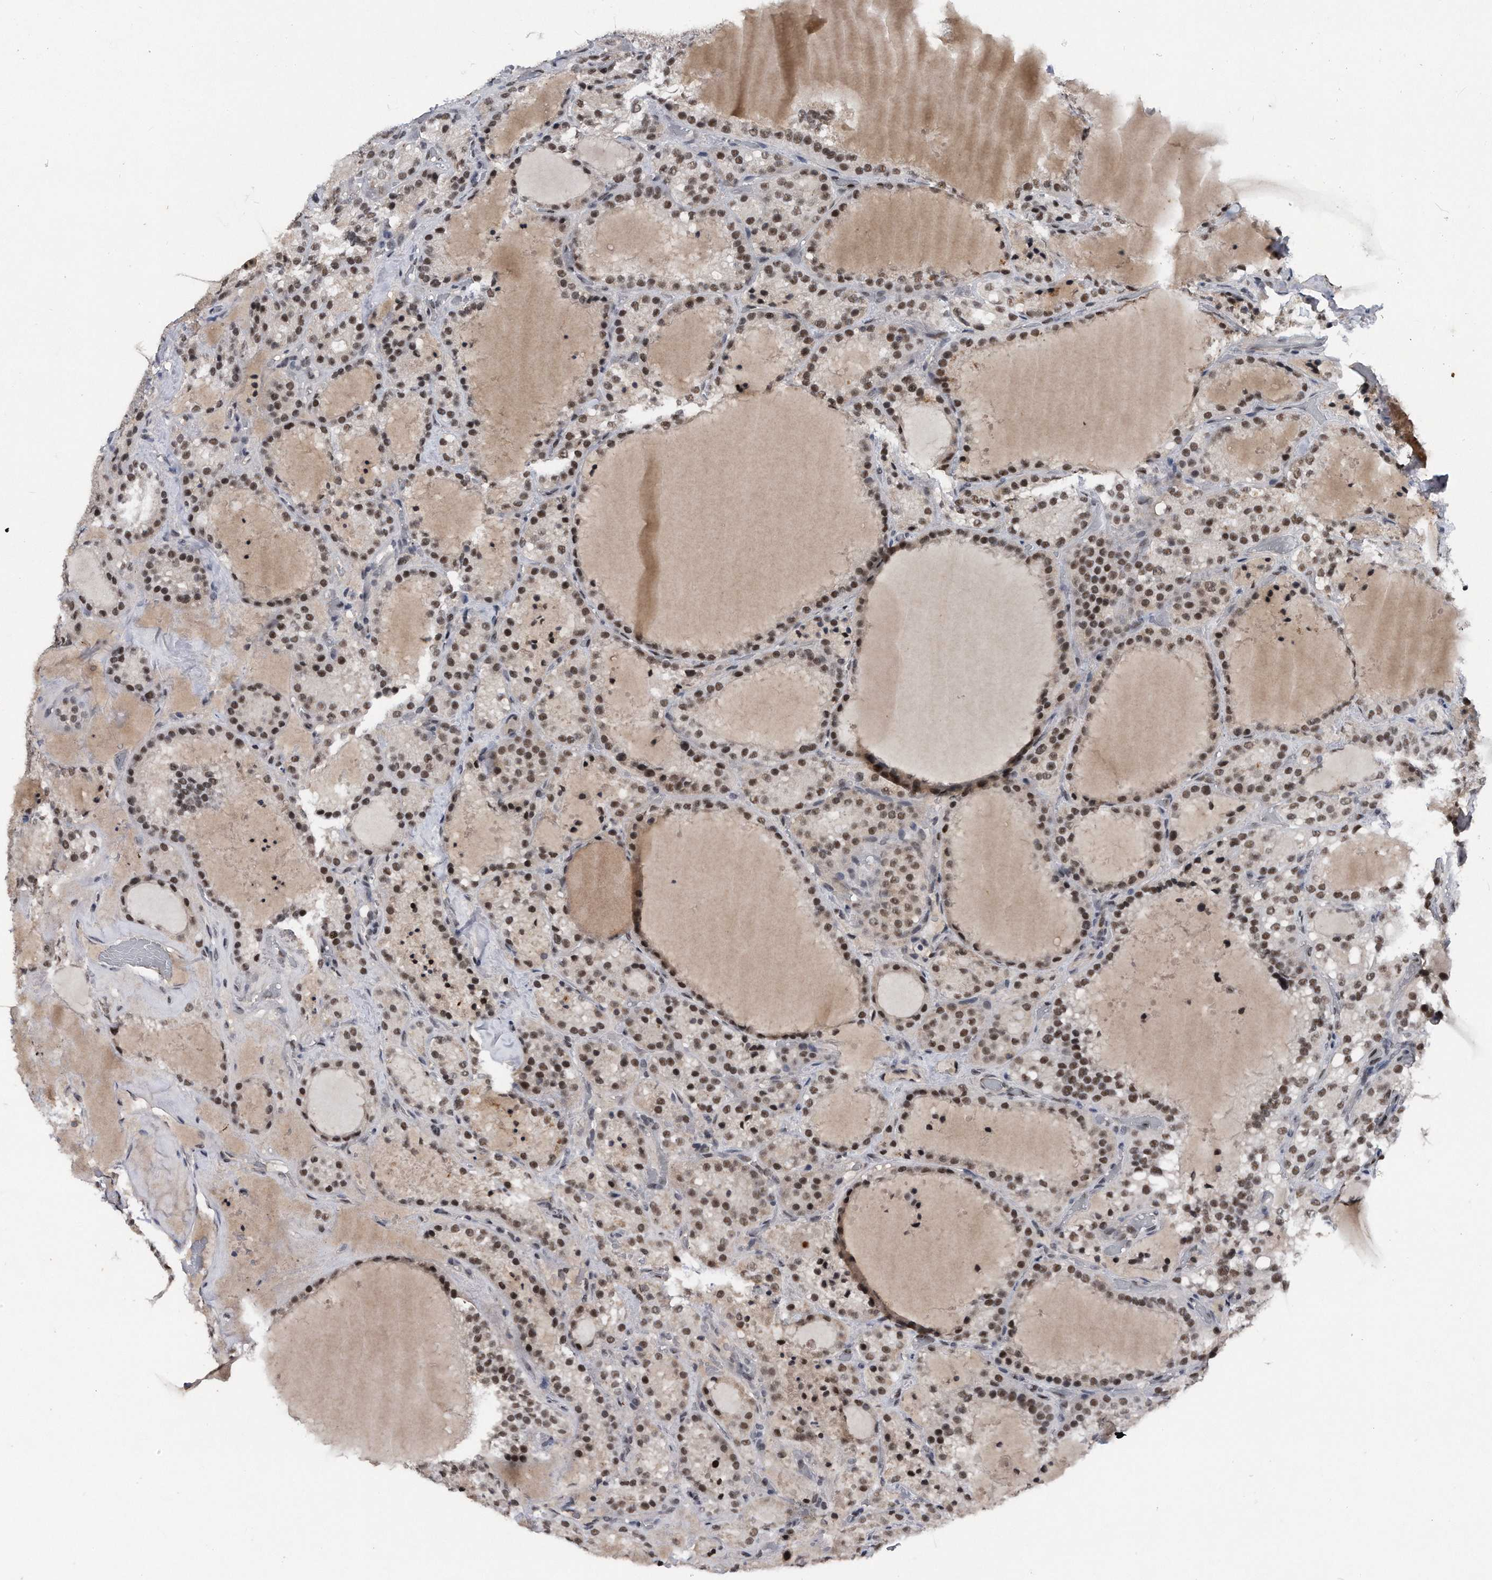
{"staining": {"intensity": "moderate", "quantity": ">75%", "location": "nuclear"}, "tissue": "thyroid cancer", "cell_type": "Tumor cells", "image_type": "cancer", "snomed": [{"axis": "morphology", "description": "Papillary adenocarcinoma, NOS"}, {"axis": "topography", "description": "Thyroid gland"}], "caption": "Moderate nuclear positivity is identified in approximately >75% of tumor cells in thyroid cancer. (DAB IHC, brown staining for protein, blue staining for nuclei).", "gene": "VIRMA", "patient": {"sex": "male", "age": 77}}